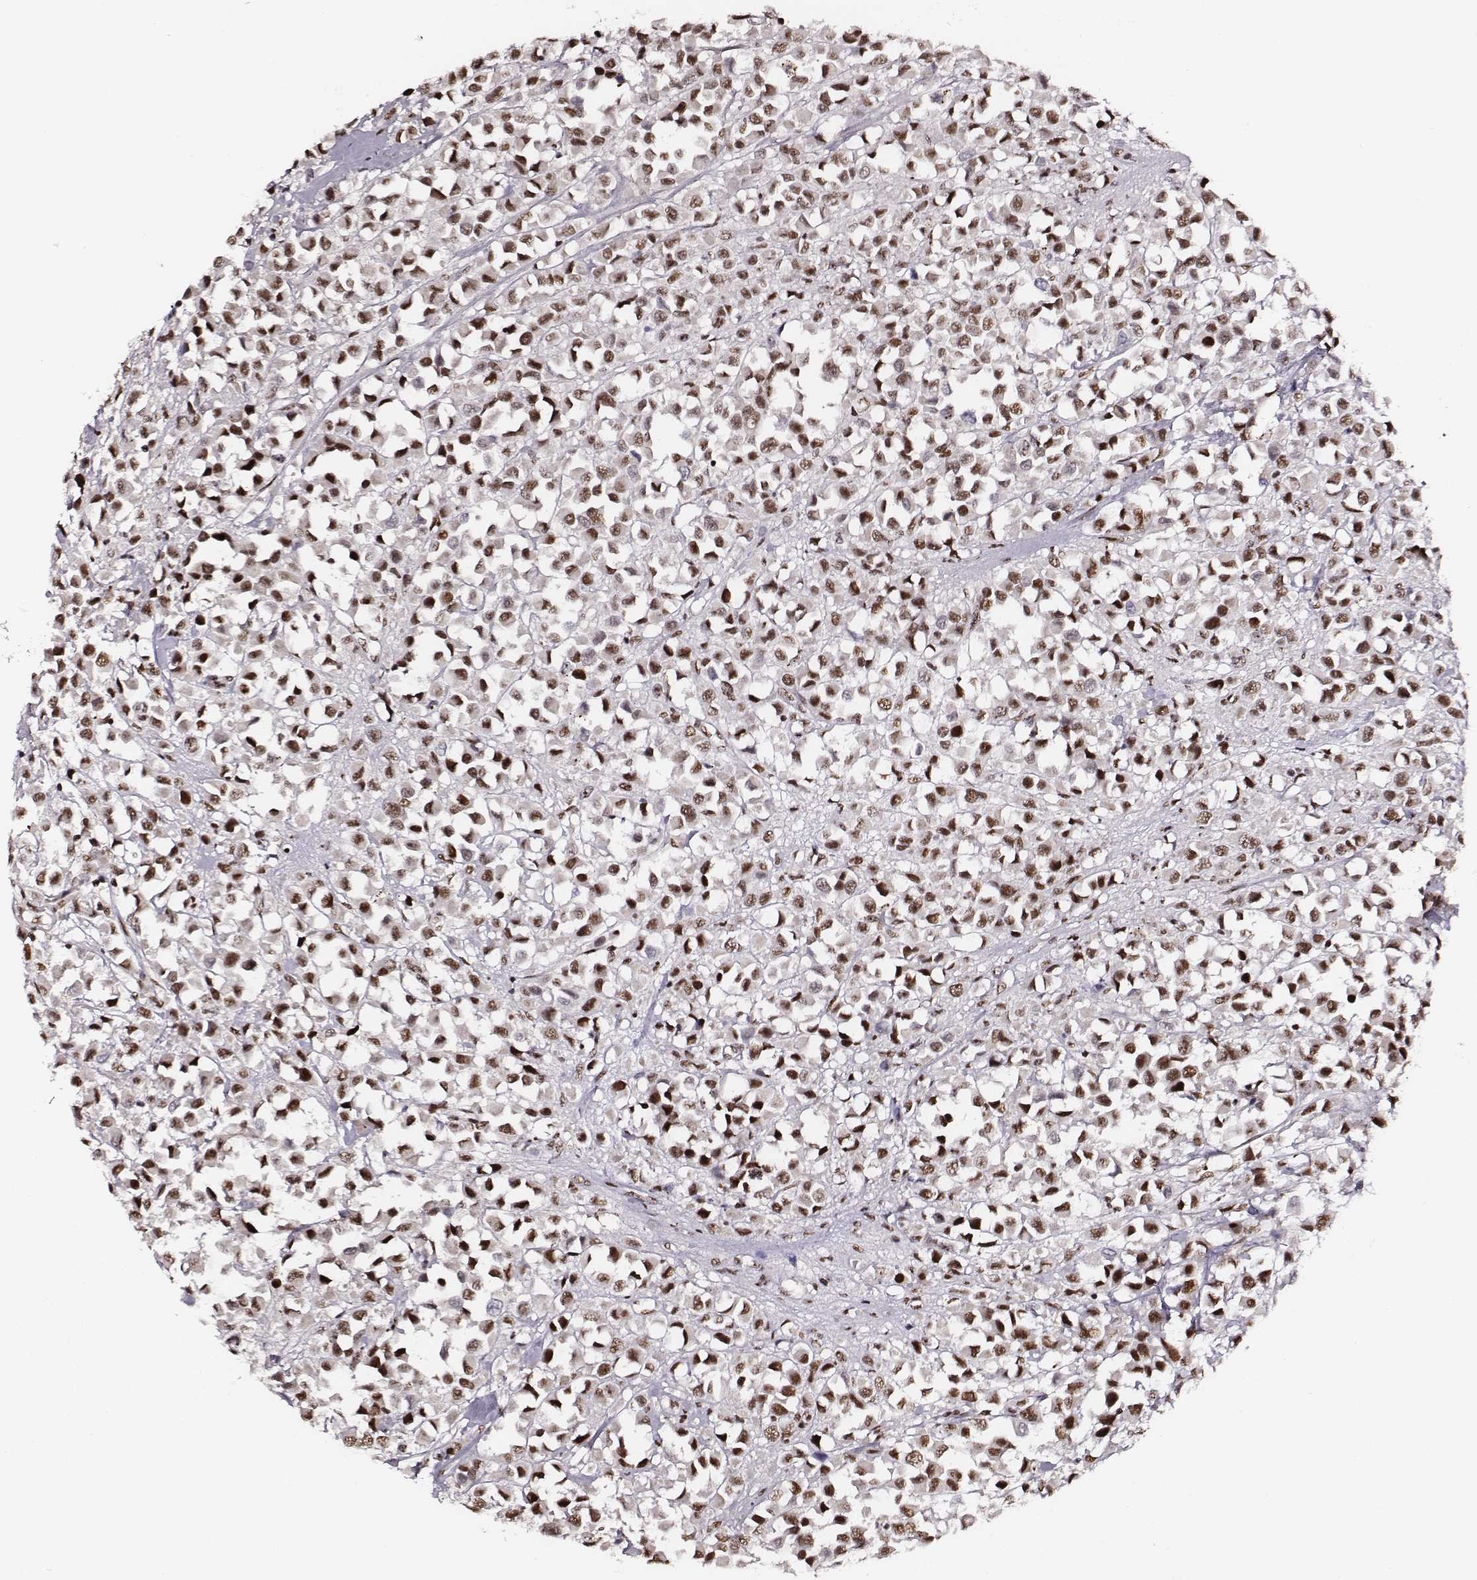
{"staining": {"intensity": "strong", "quantity": ">75%", "location": "nuclear"}, "tissue": "breast cancer", "cell_type": "Tumor cells", "image_type": "cancer", "snomed": [{"axis": "morphology", "description": "Duct carcinoma"}, {"axis": "topography", "description": "Breast"}], "caption": "The histopathology image exhibits staining of invasive ductal carcinoma (breast), revealing strong nuclear protein staining (brown color) within tumor cells.", "gene": "PPARA", "patient": {"sex": "female", "age": 61}}